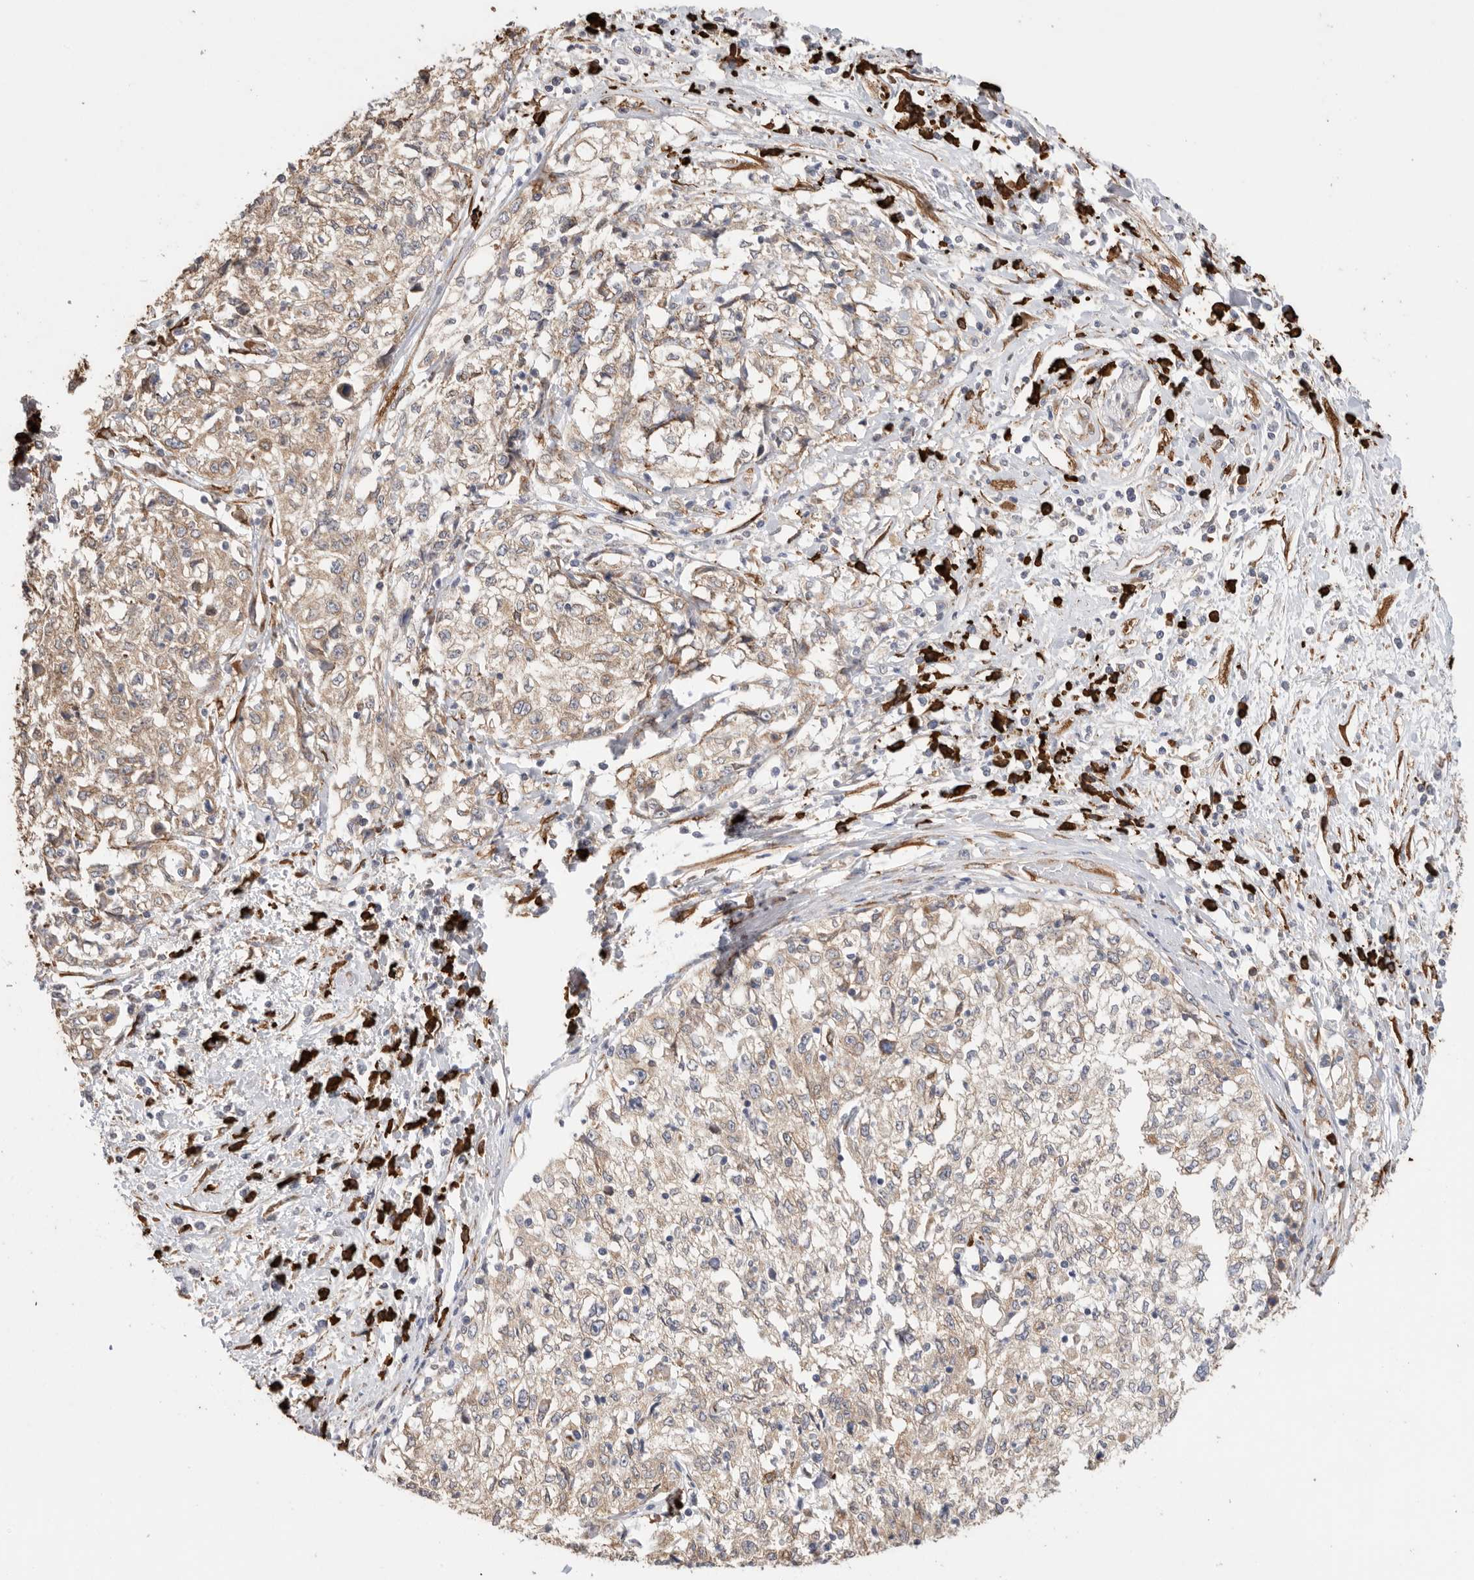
{"staining": {"intensity": "weak", "quantity": ">75%", "location": "cytoplasmic/membranous"}, "tissue": "cervical cancer", "cell_type": "Tumor cells", "image_type": "cancer", "snomed": [{"axis": "morphology", "description": "Squamous cell carcinoma, NOS"}, {"axis": "topography", "description": "Cervix"}], "caption": "Squamous cell carcinoma (cervical) was stained to show a protein in brown. There is low levels of weak cytoplasmic/membranous staining in approximately >75% of tumor cells. The staining was performed using DAB to visualize the protein expression in brown, while the nuclei were stained in blue with hematoxylin (Magnification: 20x).", "gene": "BLOC1S5", "patient": {"sex": "female", "age": 57}}